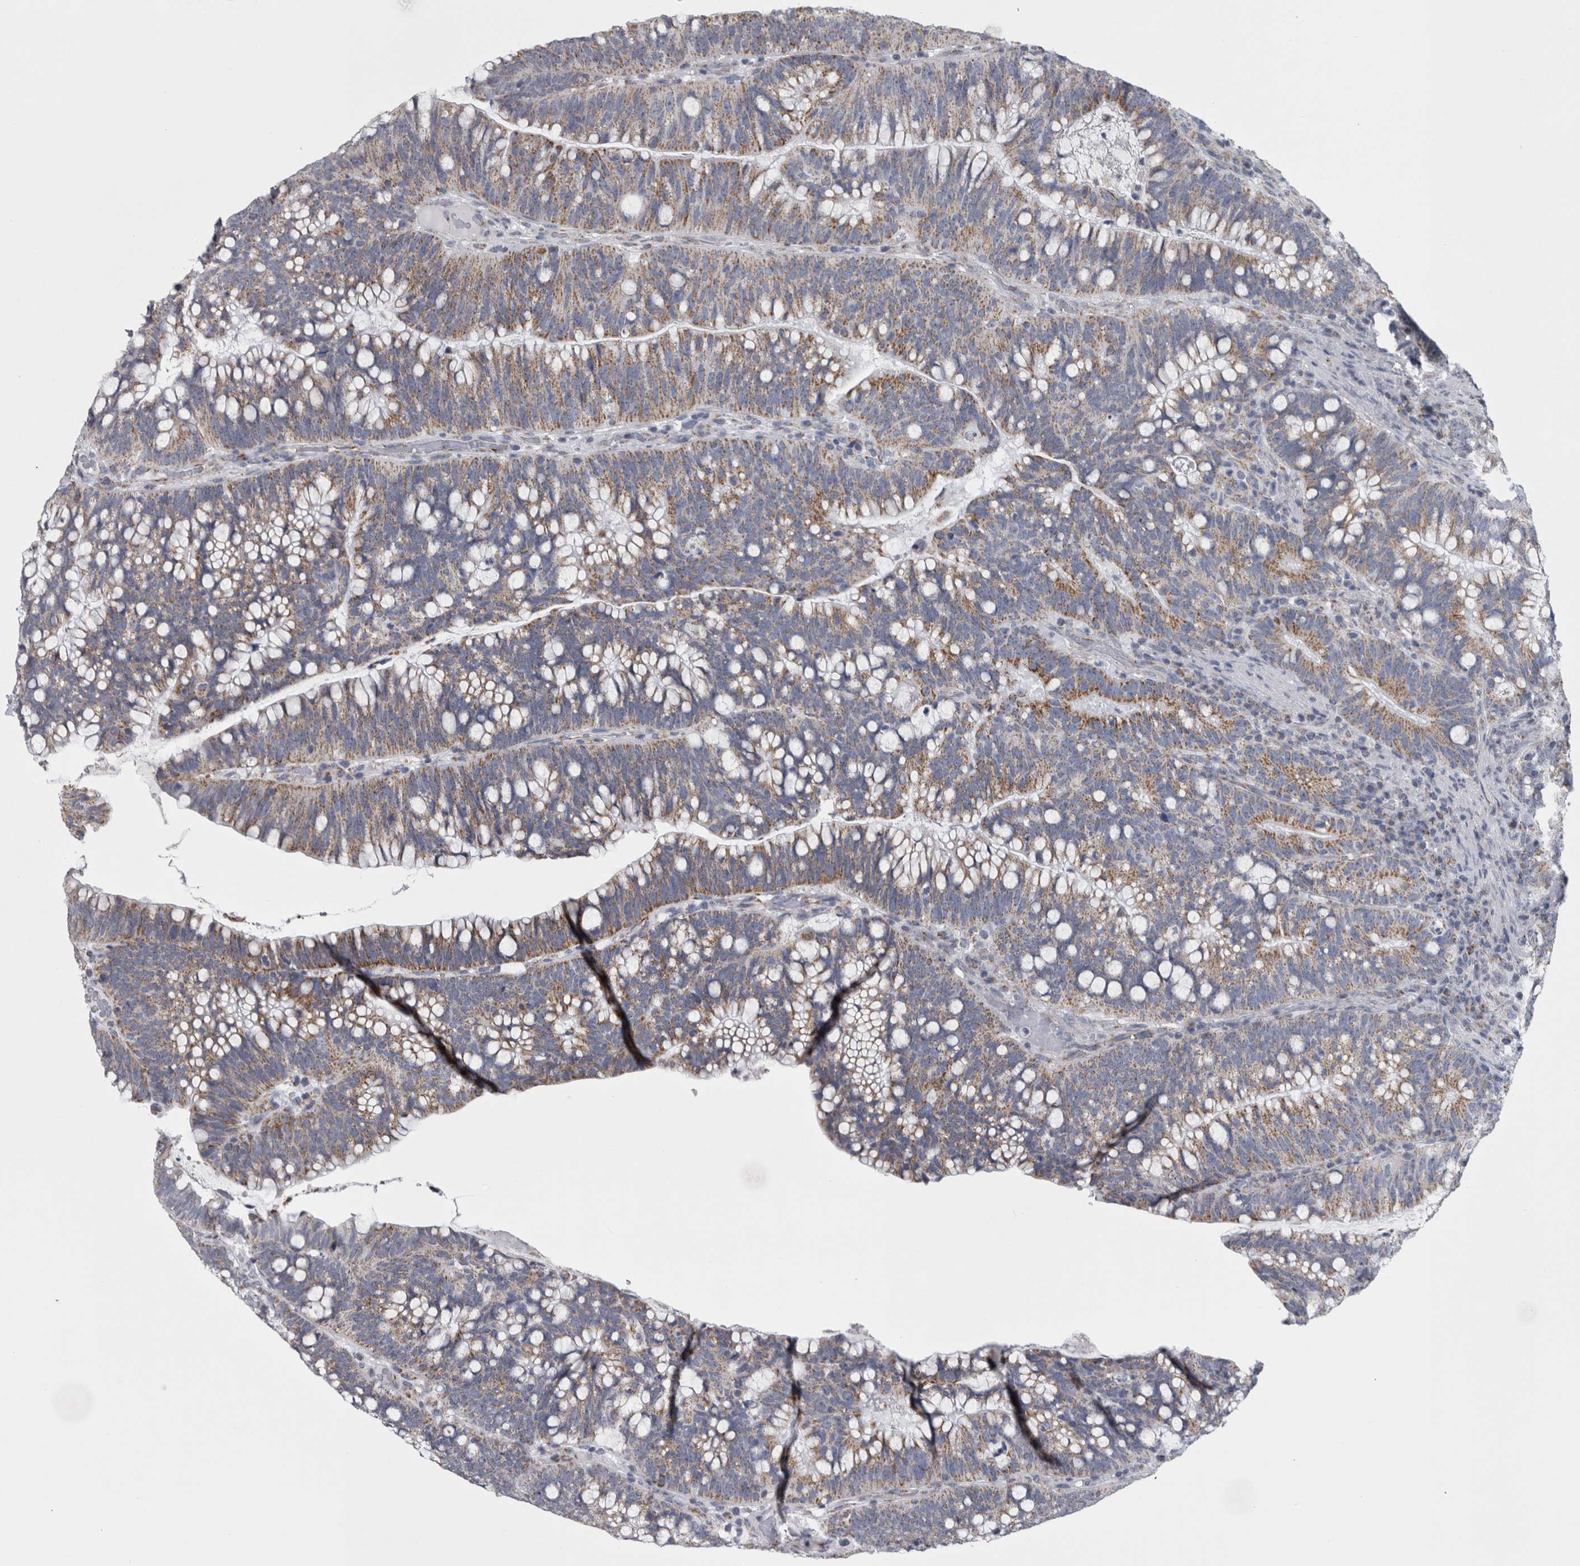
{"staining": {"intensity": "moderate", "quantity": "25%-75%", "location": "cytoplasmic/membranous"}, "tissue": "colorectal cancer", "cell_type": "Tumor cells", "image_type": "cancer", "snomed": [{"axis": "morphology", "description": "Adenocarcinoma, NOS"}, {"axis": "topography", "description": "Colon"}], "caption": "Moderate cytoplasmic/membranous protein positivity is present in approximately 25%-75% of tumor cells in adenocarcinoma (colorectal).", "gene": "DBT", "patient": {"sex": "female", "age": 66}}